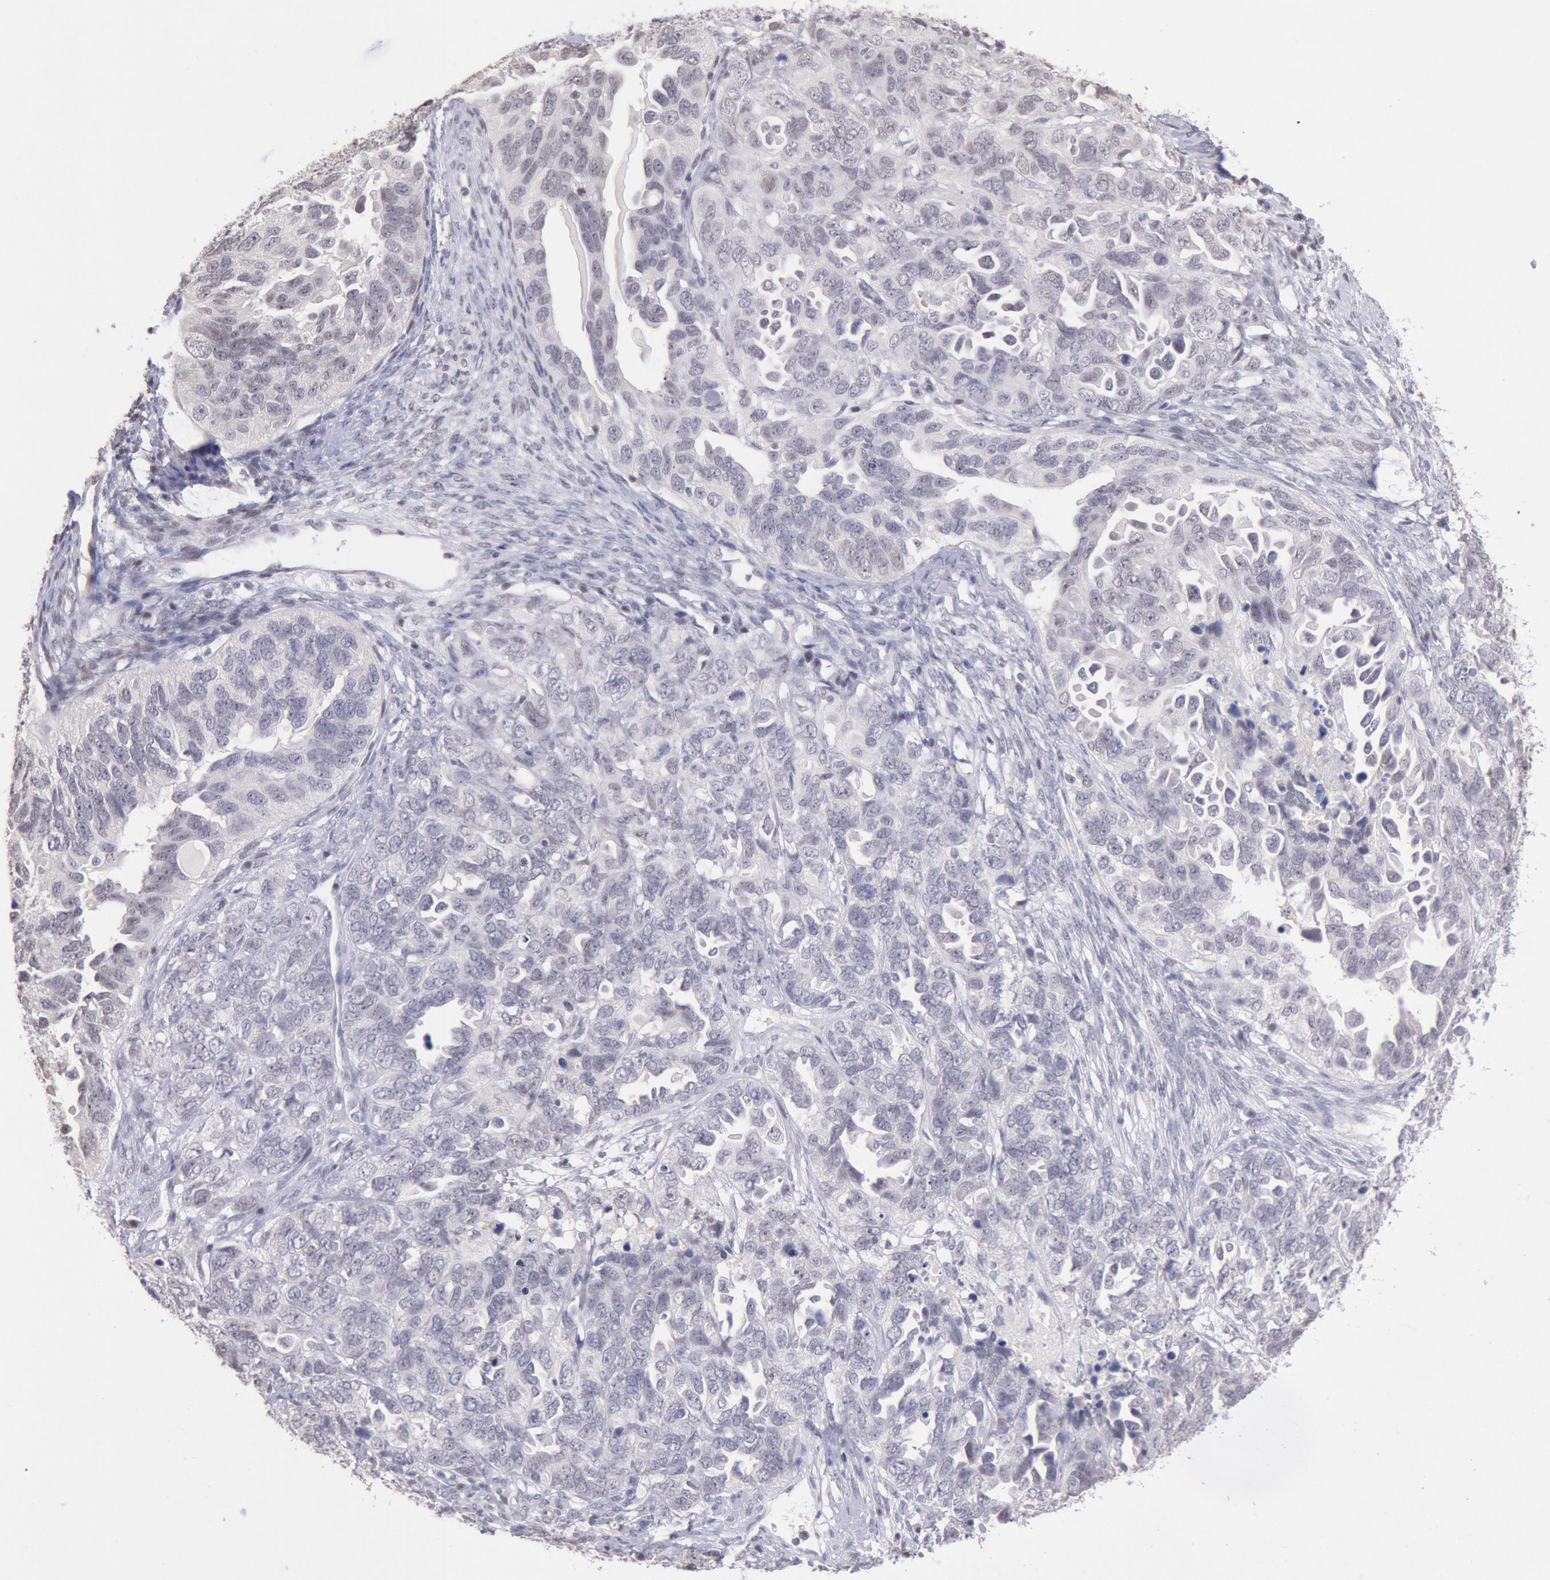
{"staining": {"intensity": "negative", "quantity": "none", "location": "none"}, "tissue": "ovarian cancer", "cell_type": "Tumor cells", "image_type": "cancer", "snomed": [{"axis": "morphology", "description": "Cystadenocarcinoma, serous, NOS"}, {"axis": "topography", "description": "Ovary"}], "caption": "Tumor cells show no significant protein positivity in ovarian cancer (serous cystadenocarcinoma). (Immunohistochemistry (ihc), brightfield microscopy, high magnification).", "gene": "MYH7", "patient": {"sex": "female", "age": 82}}